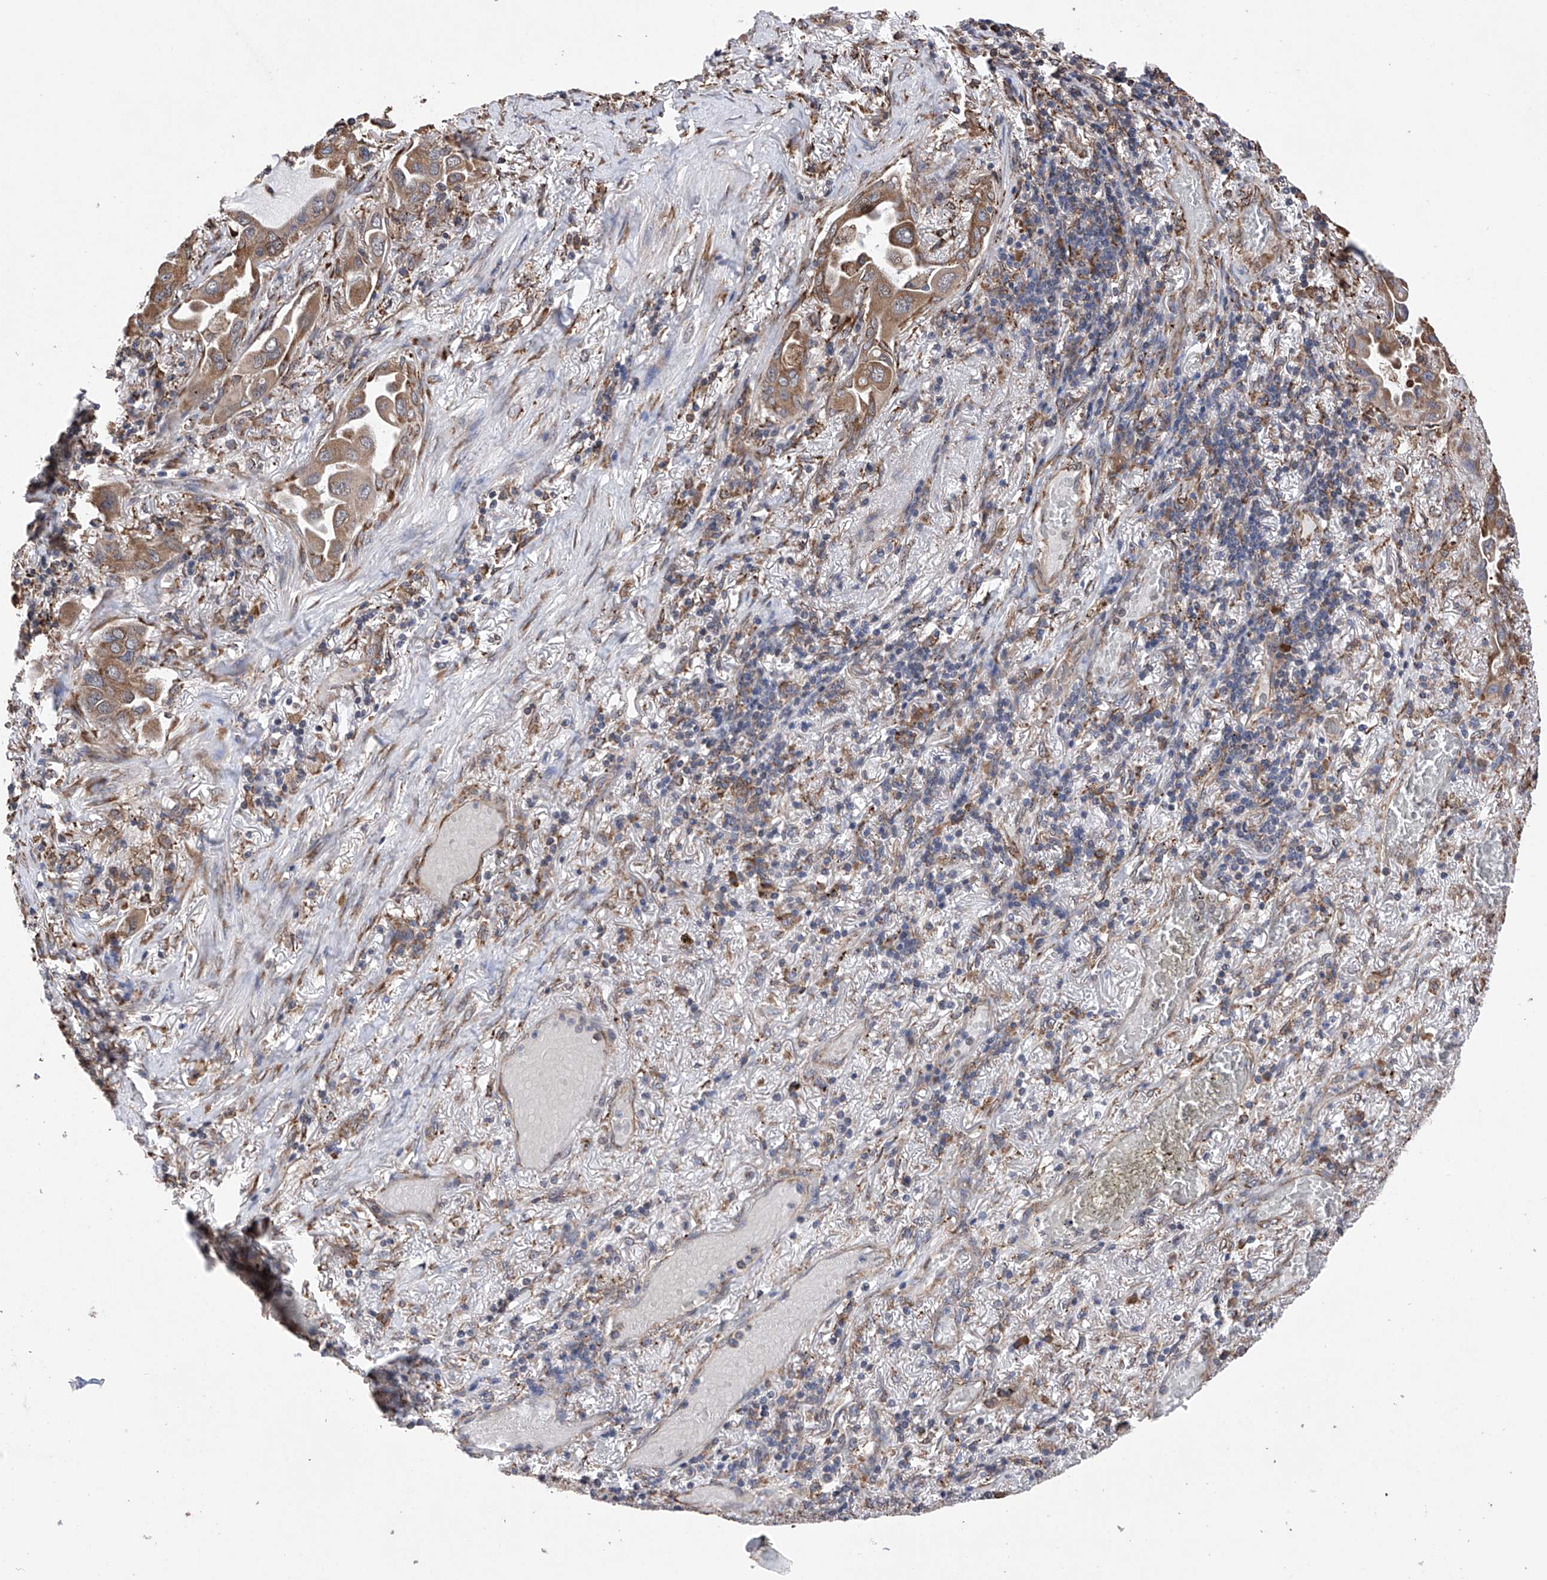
{"staining": {"intensity": "moderate", "quantity": "25%-75%", "location": "cytoplasmic/membranous"}, "tissue": "lung cancer", "cell_type": "Tumor cells", "image_type": "cancer", "snomed": [{"axis": "morphology", "description": "Adenocarcinoma, NOS"}, {"axis": "topography", "description": "Lung"}], "caption": "Tumor cells display medium levels of moderate cytoplasmic/membranous staining in about 25%-75% of cells in lung cancer. Immunohistochemistry (ihc) stains the protein of interest in brown and the nuclei are stained blue.", "gene": "DNAH8", "patient": {"sex": "male", "age": 64}}